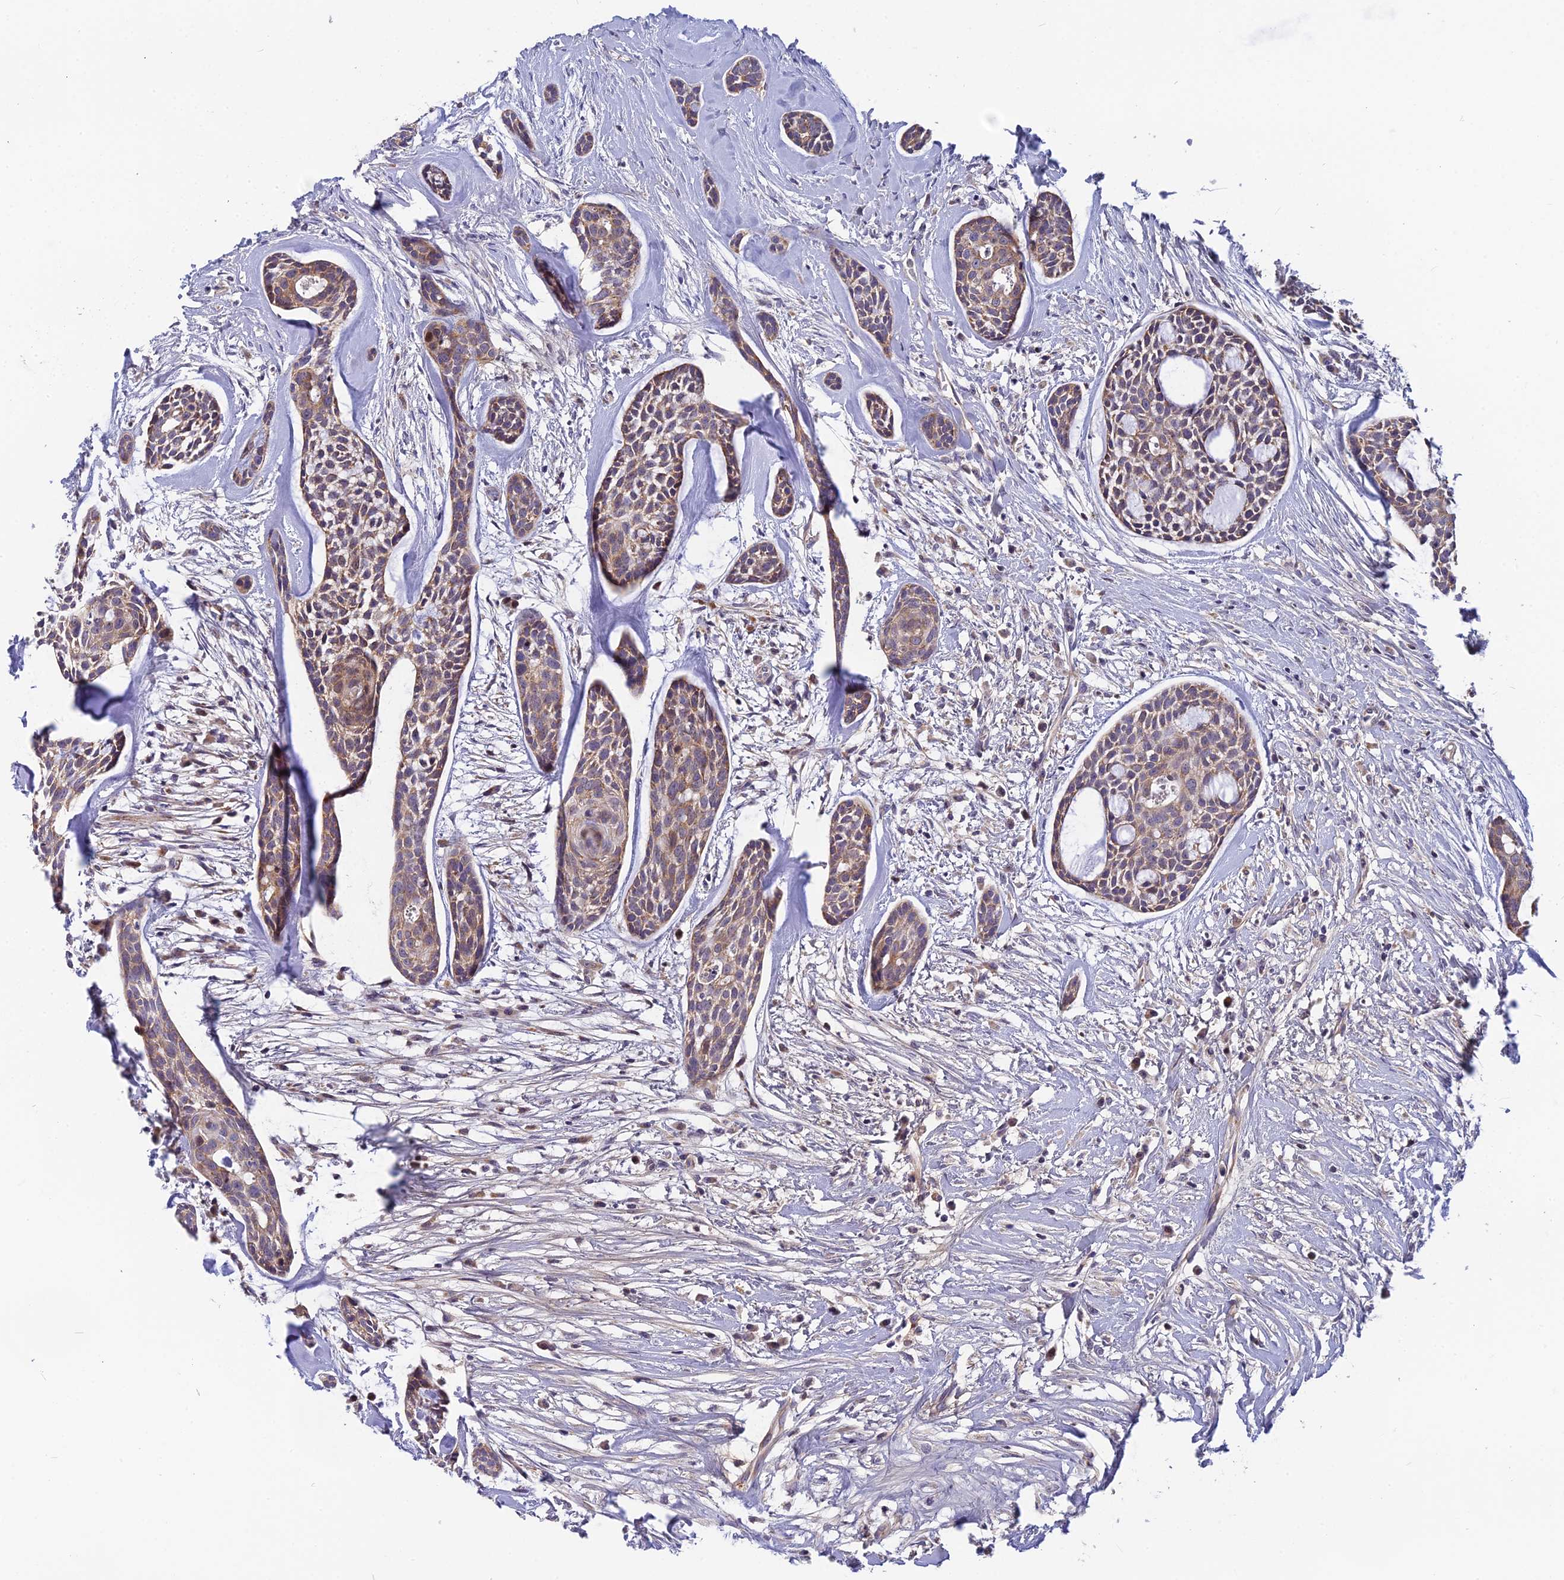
{"staining": {"intensity": "moderate", "quantity": "25%-75%", "location": "cytoplasmic/membranous"}, "tissue": "head and neck cancer", "cell_type": "Tumor cells", "image_type": "cancer", "snomed": [{"axis": "morphology", "description": "Adenocarcinoma, NOS"}, {"axis": "topography", "description": "Subcutis"}, {"axis": "topography", "description": "Head-Neck"}], "caption": "Immunohistochemistry (DAB (3,3'-diaminobenzidine)) staining of human adenocarcinoma (head and neck) displays moderate cytoplasmic/membranous protein positivity in about 25%-75% of tumor cells. The protein is shown in brown color, while the nuclei are stained blue.", "gene": "CMC1", "patient": {"sex": "female", "age": 73}}